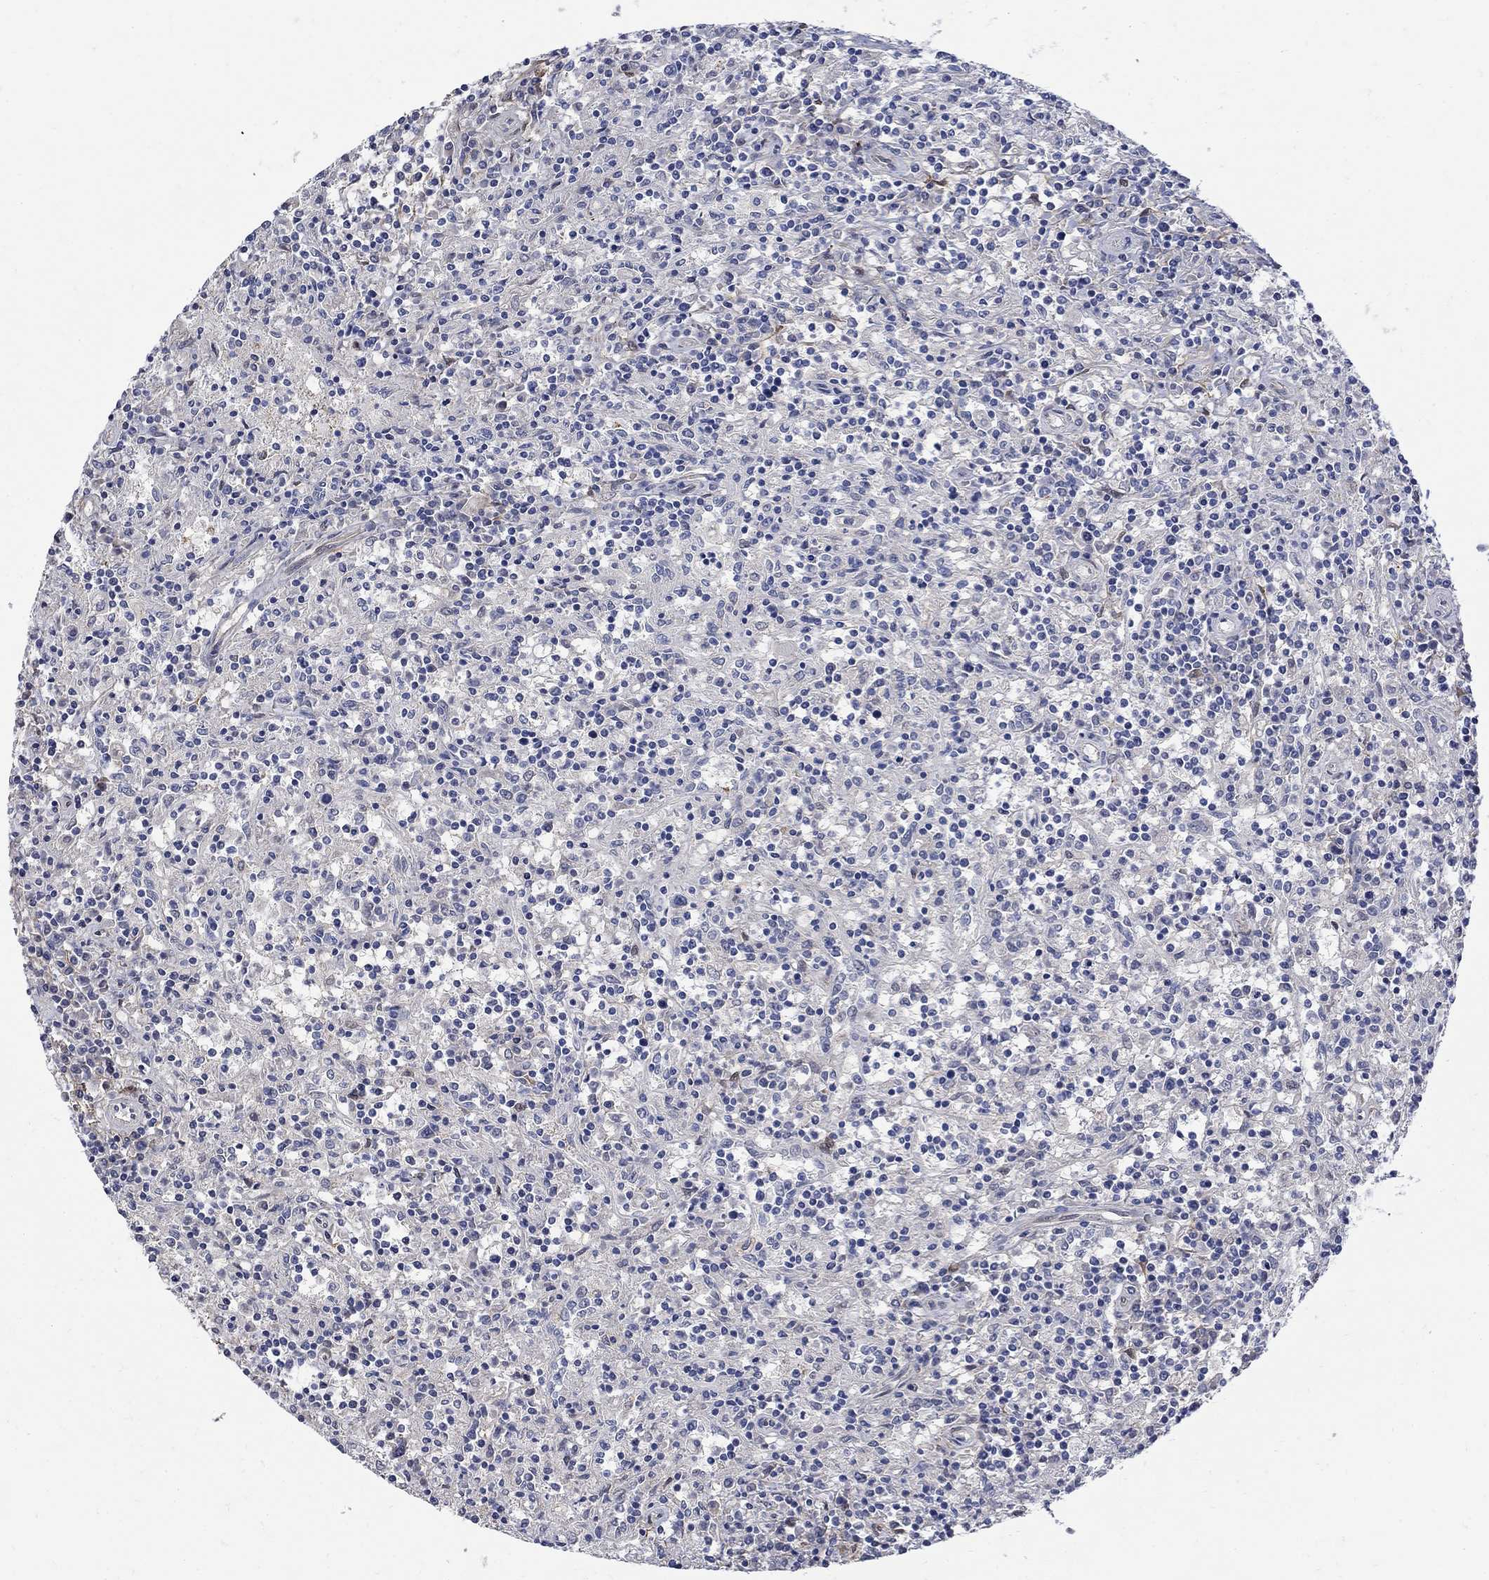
{"staining": {"intensity": "negative", "quantity": "none", "location": "none"}, "tissue": "lymphoma", "cell_type": "Tumor cells", "image_type": "cancer", "snomed": [{"axis": "morphology", "description": "Malignant lymphoma, non-Hodgkin's type, Low grade"}, {"axis": "topography", "description": "Spleen"}], "caption": "Tumor cells show no significant staining in lymphoma.", "gene": "TGM2", "patient": {"sex": "male", "age": 62}}